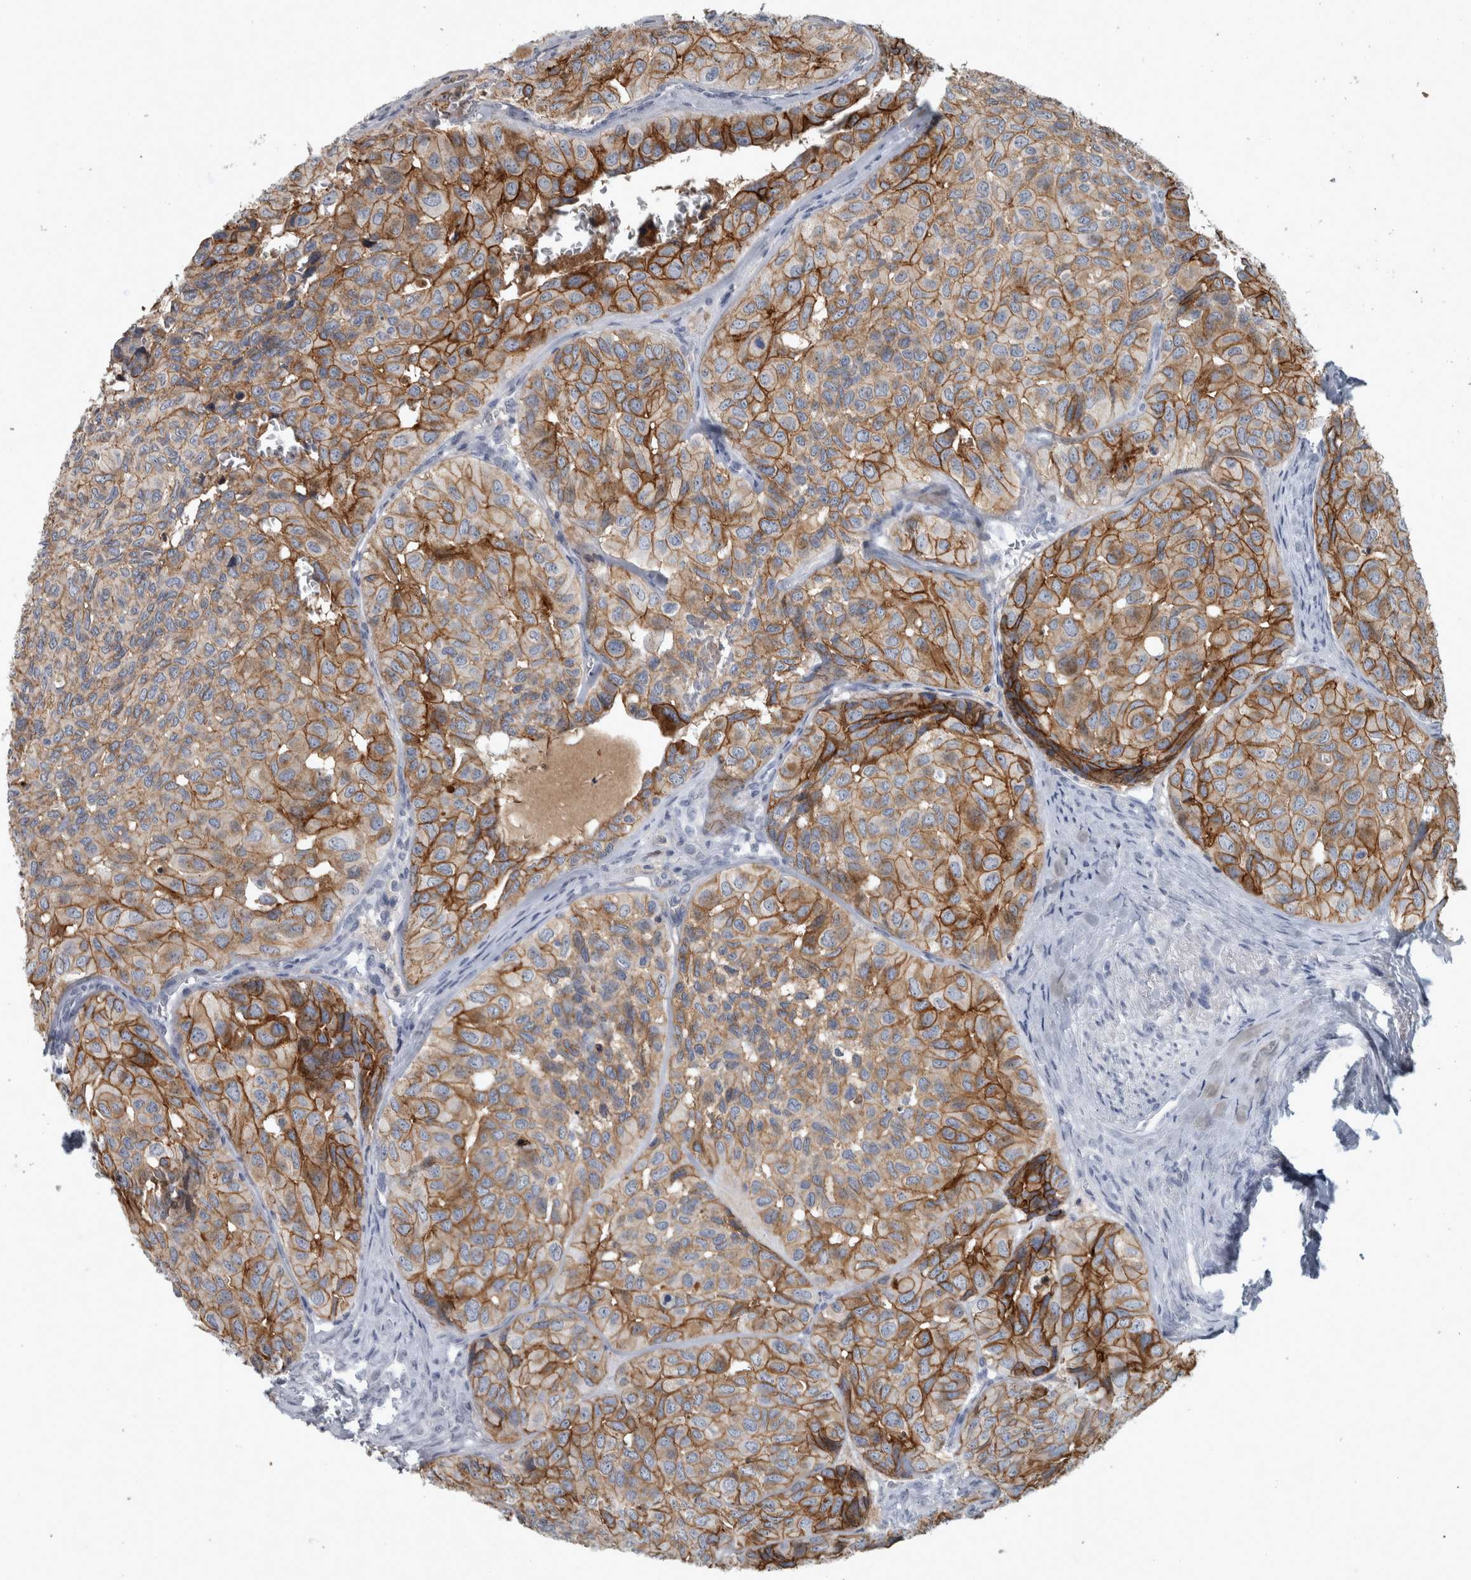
{"staining": {"intensity": "strong", "quantity": ">75%", "location": "cytoplasmic/membranous"}, "tissue": "head and neck cancer", "cell_type": "Tumor cells", "image_type": "cancer", "snomed": [{"axis": "morphology", "description": "Adenocarcinoma, NOS"}, {"axis": "topography", "description": "Salivary gland, NOS"}, {"axis": "topography", "description": "Head-Neck"}], "caption": "This is an image of immunohistochemistry staining of head and neck cancer, which shows strong positivity in the cytoplasmic/membranous of tumor cells.", "gene": "DSG2", "patient": {"sex": "female", "age": 76}}